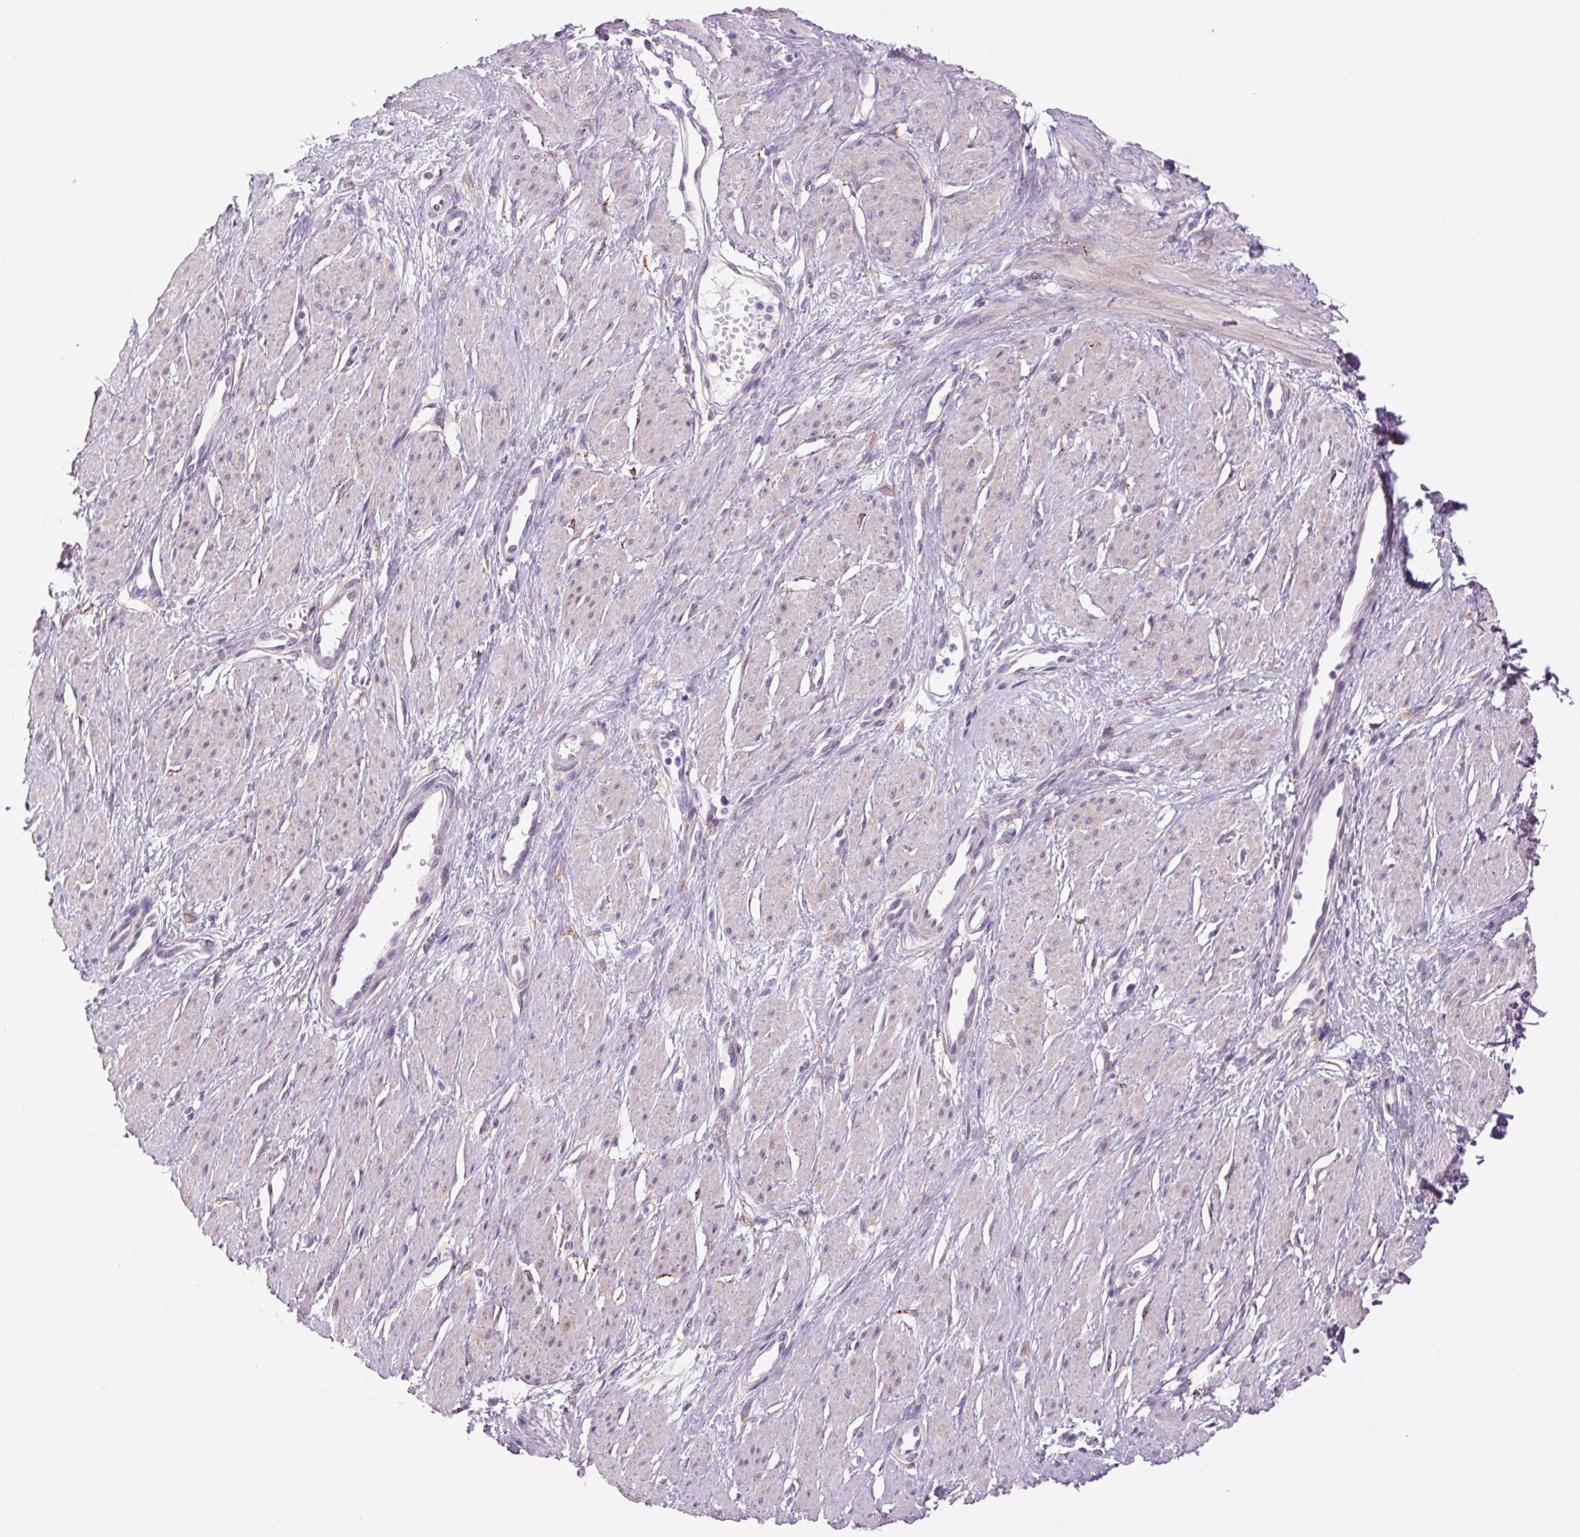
{"staining": {"intensity": "weak", "quantity": "<25%", "location": "cytoplasmic/membranous"}, "tissue": "smooth muscle", "cell_type": "Smooth muscle cells", "image_type": "normal", "snomed": [{"axis": "morphology", "description": "Normal tissue, NOS"}, {"axis": "topography", "description": "Smooth muscle"}, {"axis": "topography", "description": "Uterus"}], "caption": "Immunohistochemistry (IHC) of benign human smooth muscle displays no staining in smooth muscle cells.", "gene": "SOWAHC", "patient": {"sex": "female", "age": 39}}